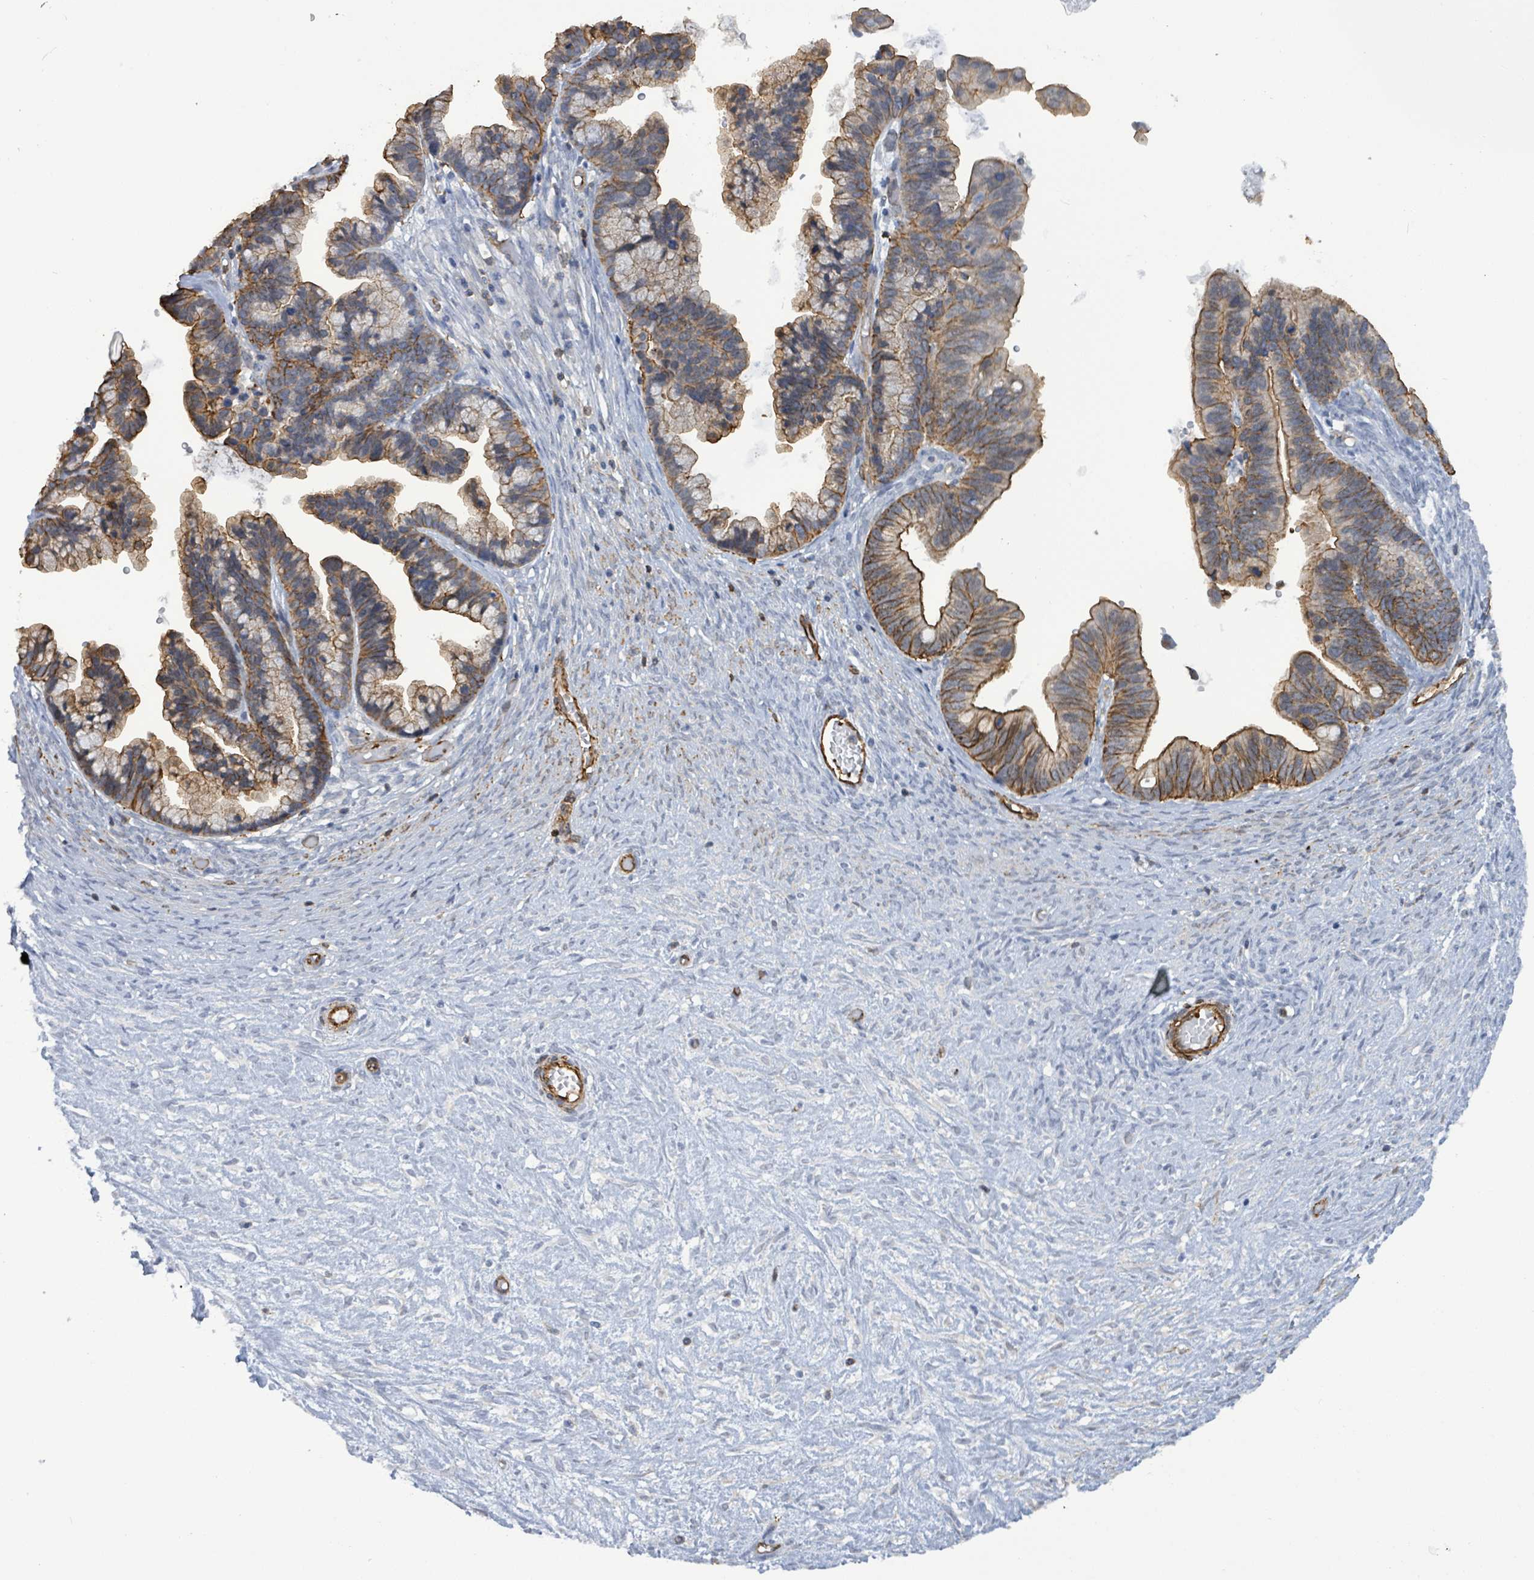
{"staining": {"intensity": "moderate", "quantity": ">75%", "location": "cytoplasmic/membranous"}, "tissue": "ovarian cancer", "cell_type": "Tumor cells", "image_type": "cancer", "snomed": [{"axis": "morphology", "description": "Cystadenocarcinoma, serous, NOS"}, {"axis": "topography", "description": "Ovary"}], "caption": "Immunohistochemistry photomicrograph of human ovarian cancer (serous cystadenocarcinoma) stained for a protein (brown), which shows medium levels of moderate cytoplasmic/membranous staining in about >75% of tumor cells.", "gene": "PRKRIP1", "patient": {"sex": "female", "age": 56}}